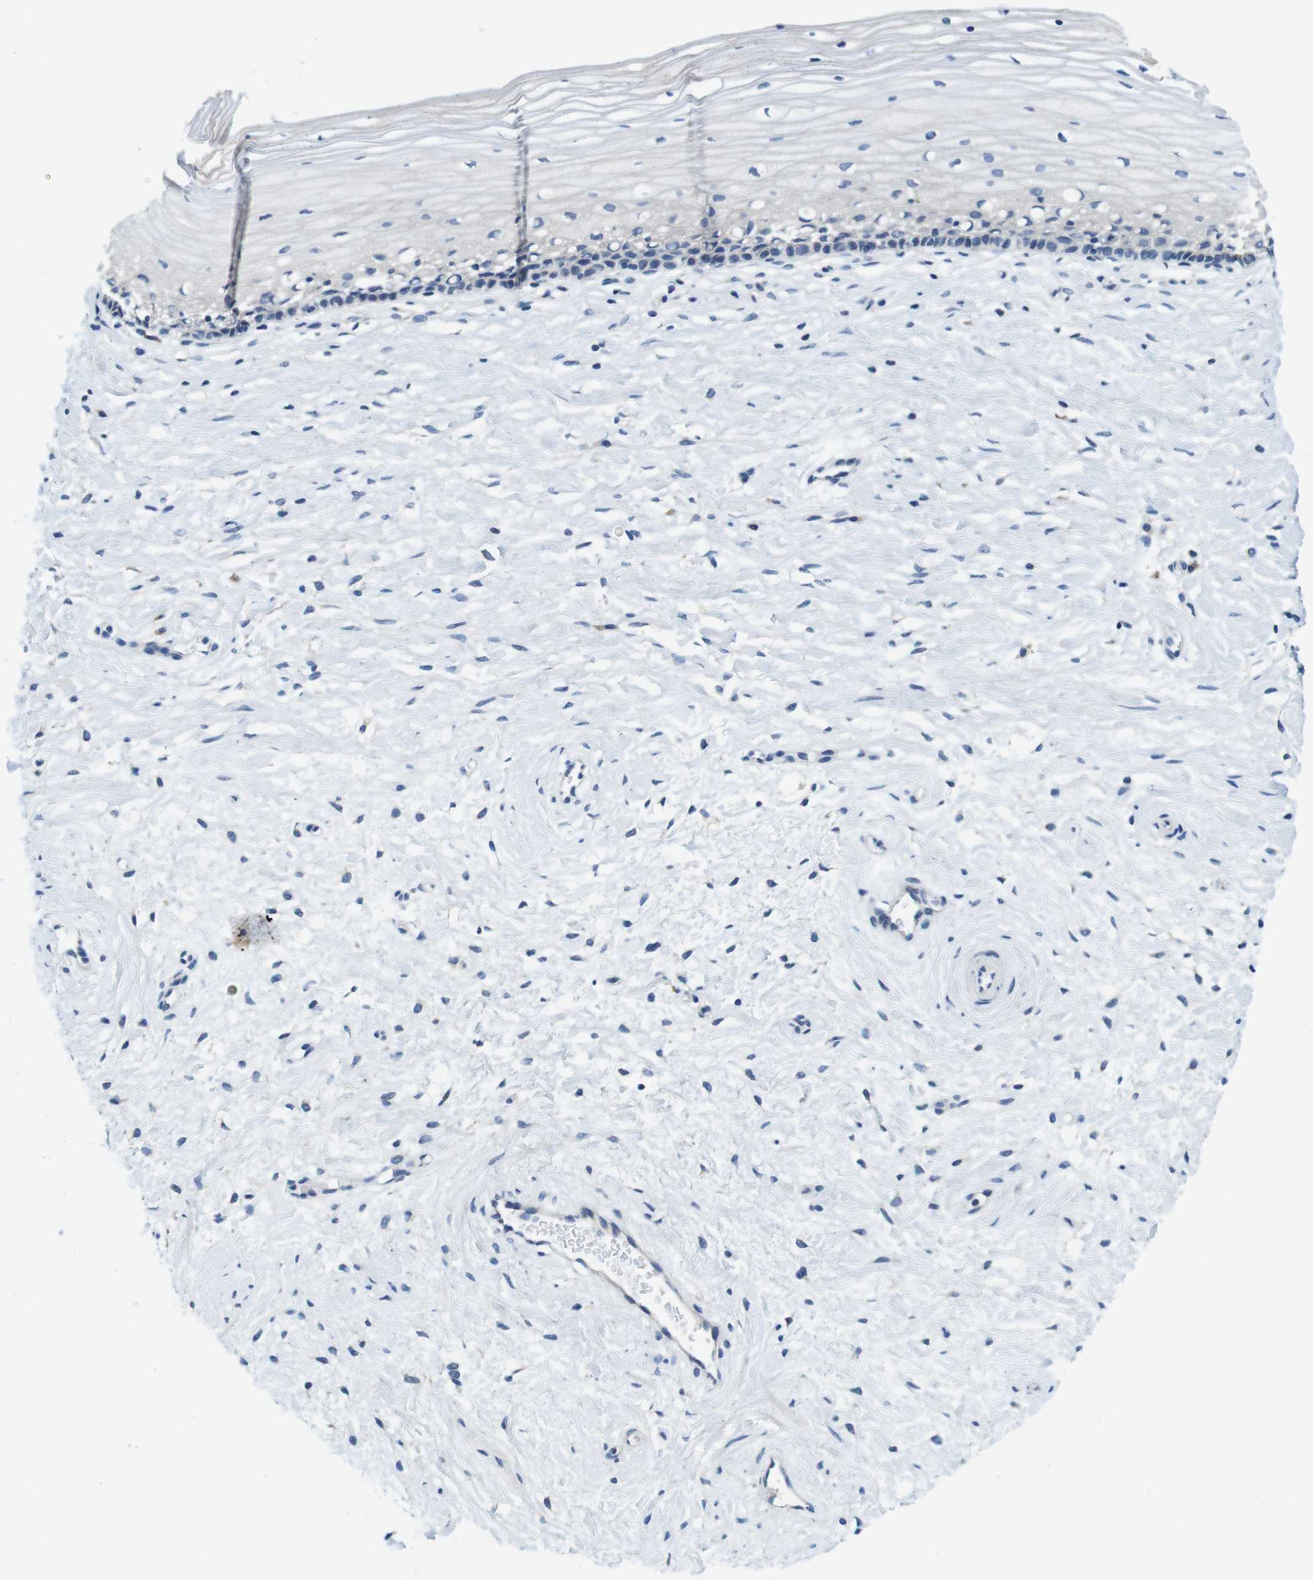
{"staining": {"intensity": "negative", "quantity": "none", "location": "none"}, "tissue": "cervix", "cell_type": "Glandular cells", "image_type": "normal", "snomed": [{"axis": "morphology", "description": "Normal tissue, NOS"}, {"axis": "topography", "description": "Cervix"}], "caption": "Human cervix stained for a protein using immunohistochemistry reveals no expression in glandular cells.", "gene": "DENND4C", "patient": {"sex": "female", "age": 39}}